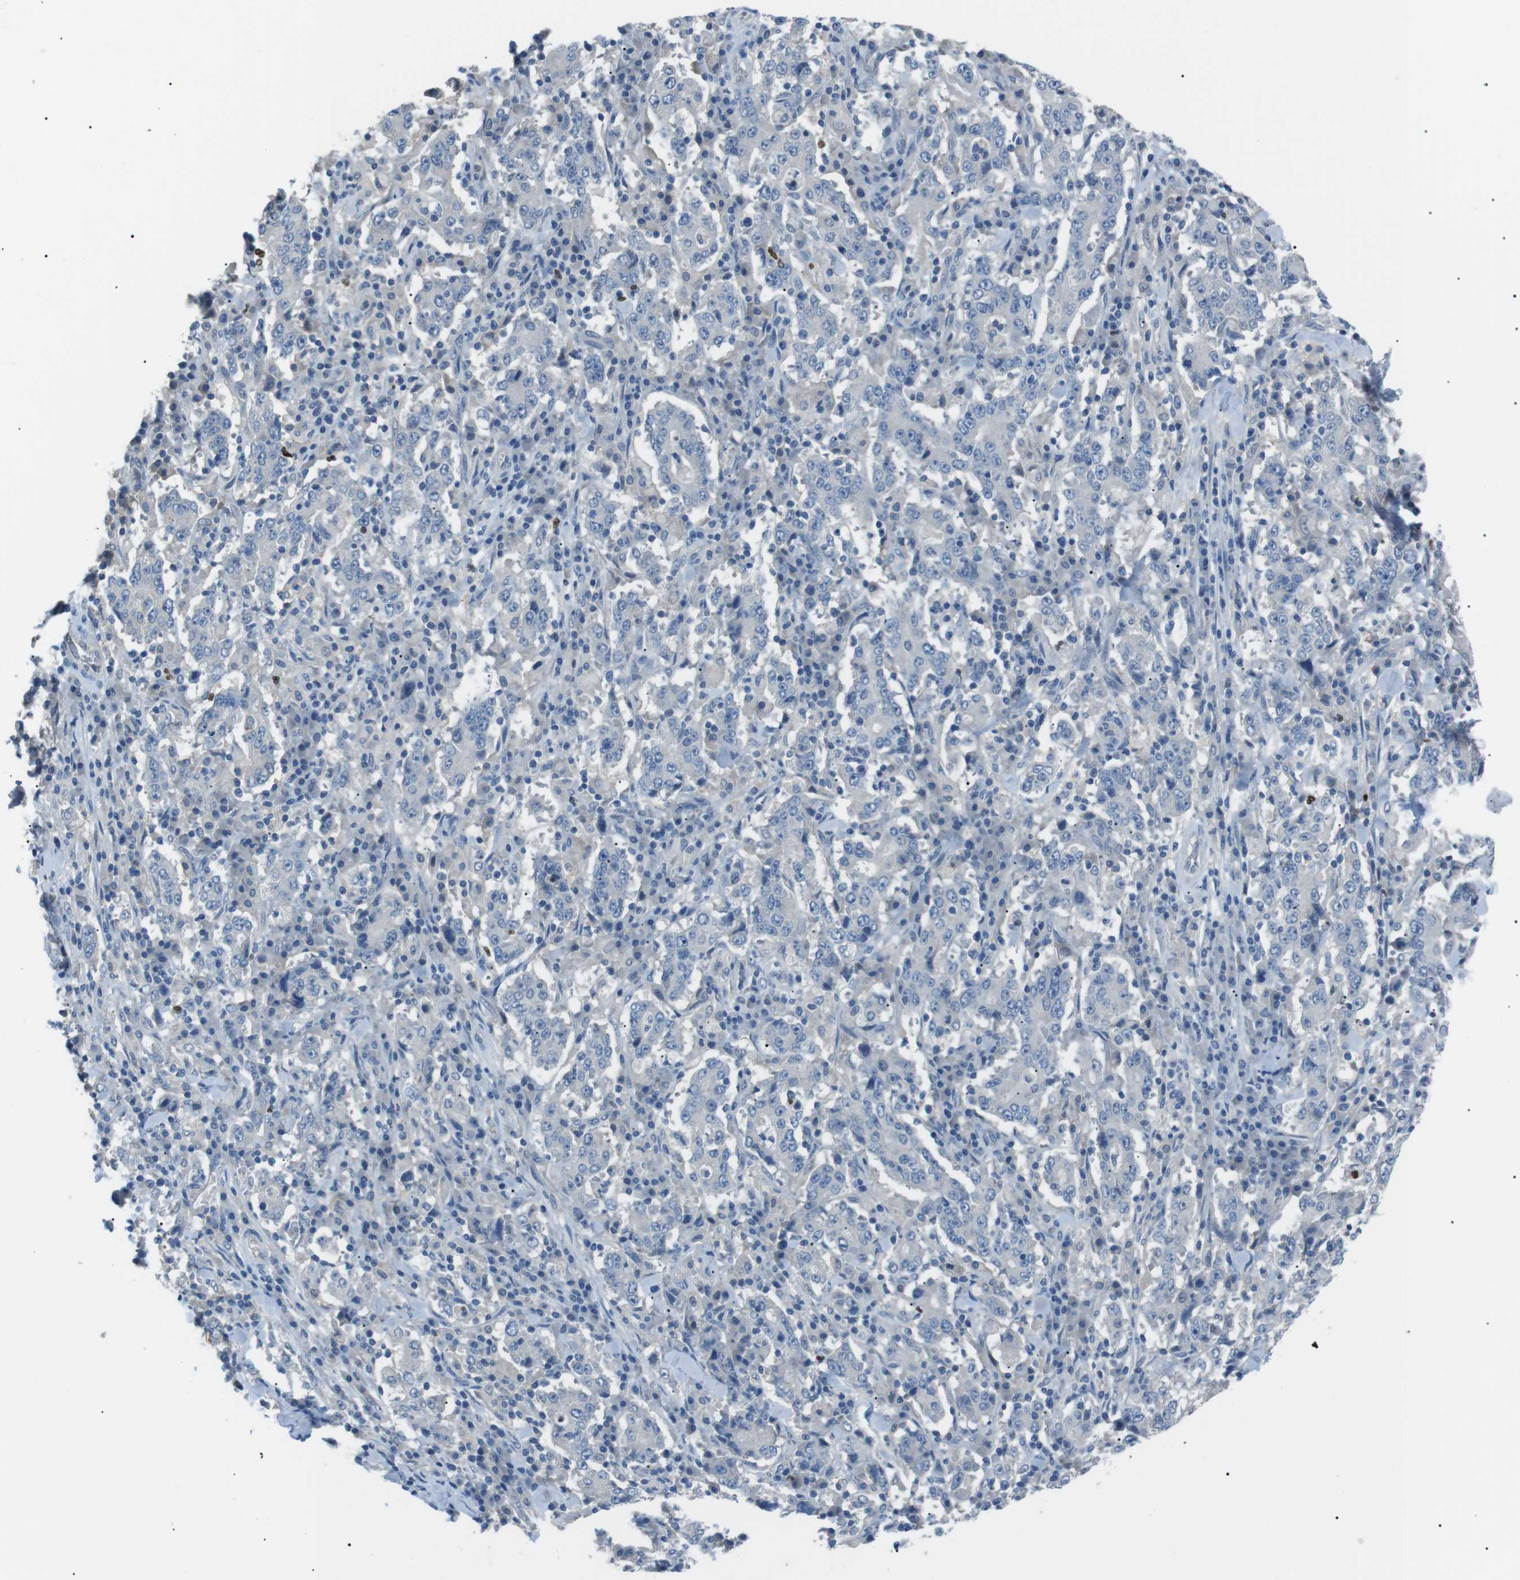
{"staining": {"intensity": "negative", "quantity": "none", "location": "none"}, "tissue": "stomach cancer", "cell_type": "Tumor cells", "image_type": "cancer", "snomed": [{"axis": "morphology", "description": "Normal tissue, NOS"}, {"axis": "morphology", "description": "Adenocarcinoma, NOS"}, {"axis": "topography", "description": "Stomach, upper"}, {"axis": "topography", "description": "Stomach"}], "caption": "IHC of human stomach adenocarcinoma exhibits no positivity in tumor cells.", "gene": "CDH26", "patient": {"sex": "male", "age": 59}}